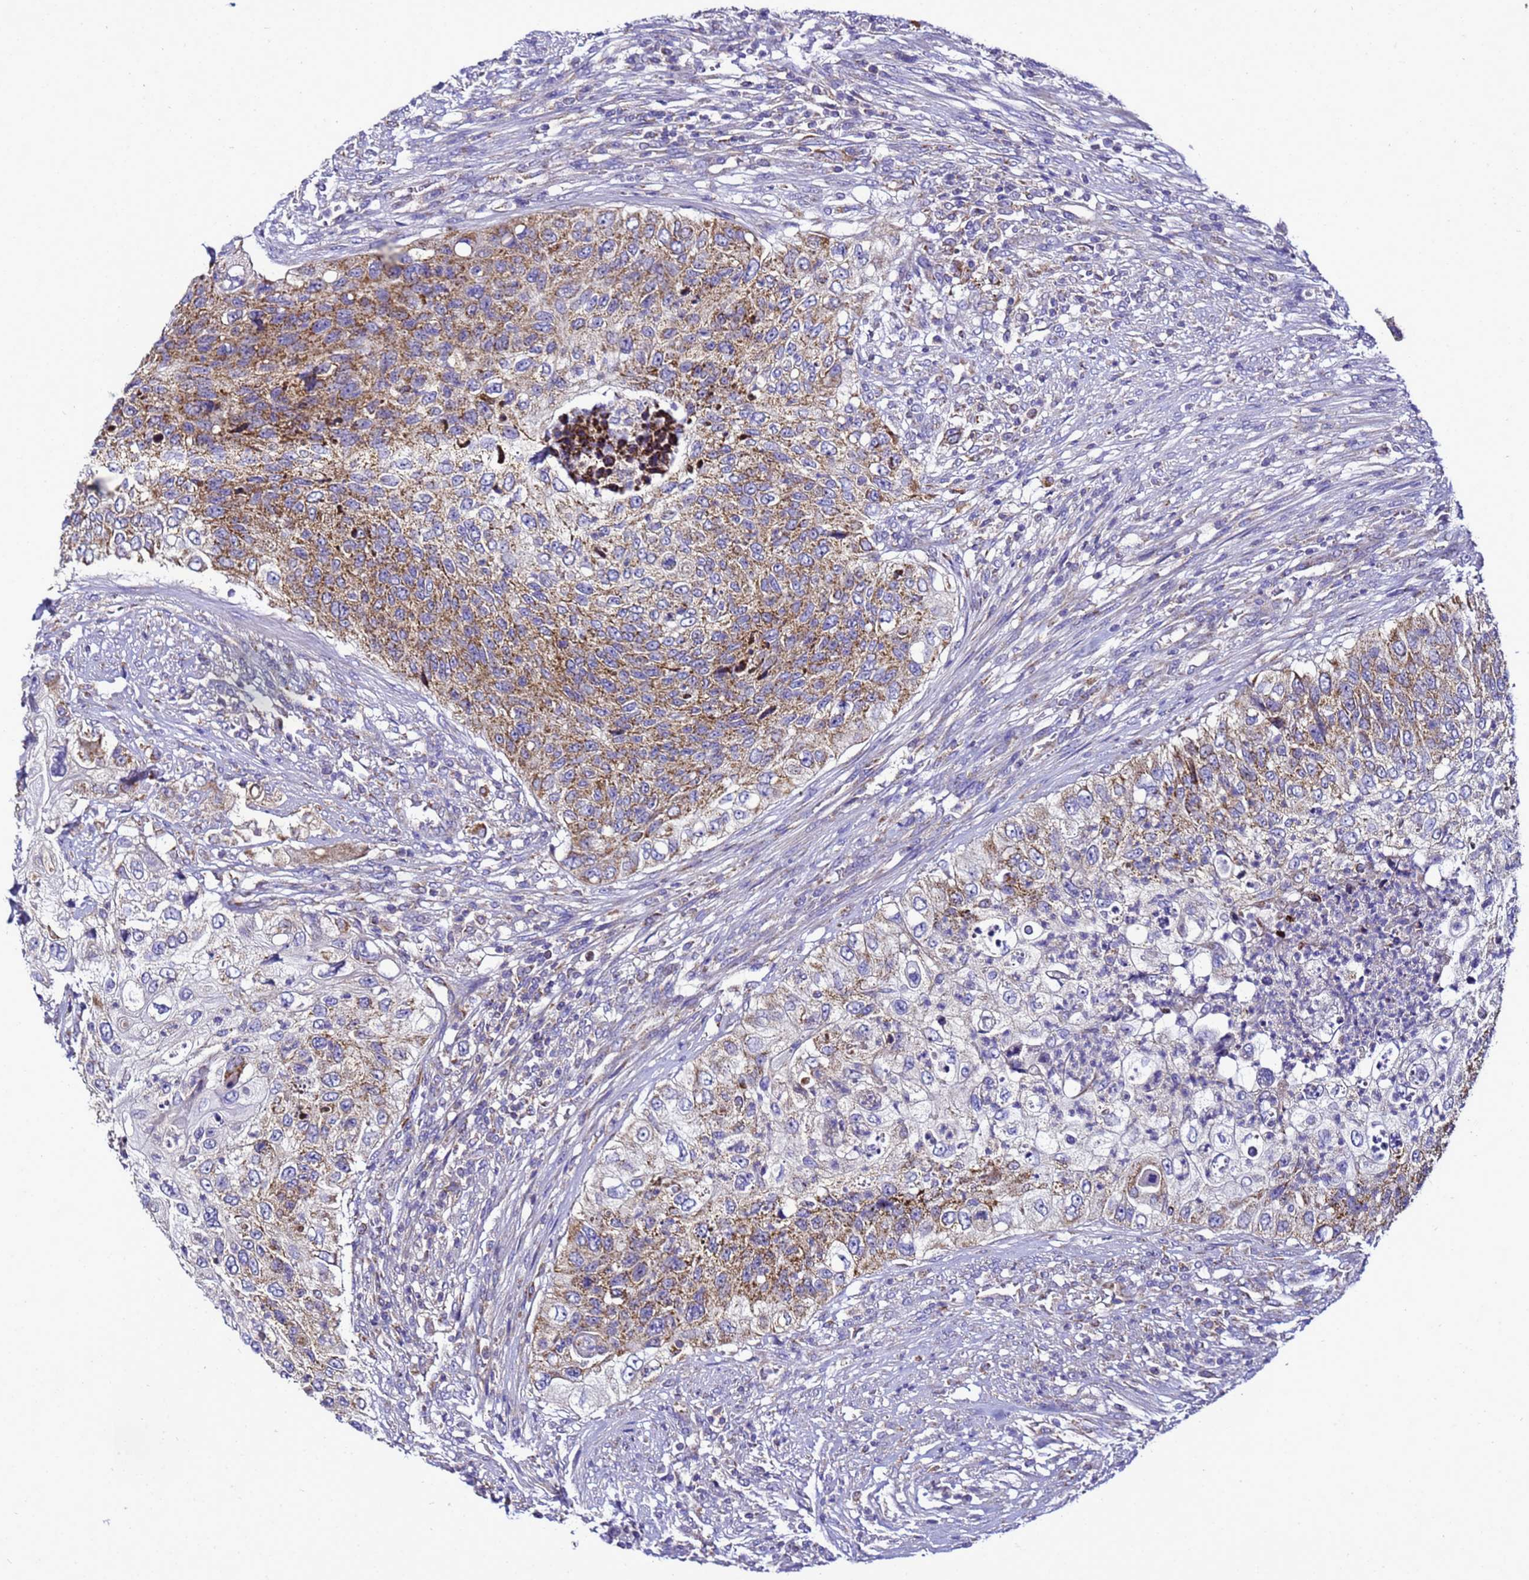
{"staining": {"intensity": "moderate", "quantity": "25%-75%", "location": "cytoplasmic/membranous"}, "tissue": "urothelial cancer", "cell_type": "Tumor cells", "image_type": "cancer", "snomed": [{"axis": "morphology", "description": "Urothelial carcinoma, High grade"}, {"axis": "topography", "description": "Urinary bladder"}], "caption": "Protein expression by immunohistochemistry (IHC) reveals moderate cytoplasmic/membranous expression in about 25%-75% of tumor cells in urothelial cancer.", "gene": "HIGD2A", "patient": {"sex": "female", "age": 60}}